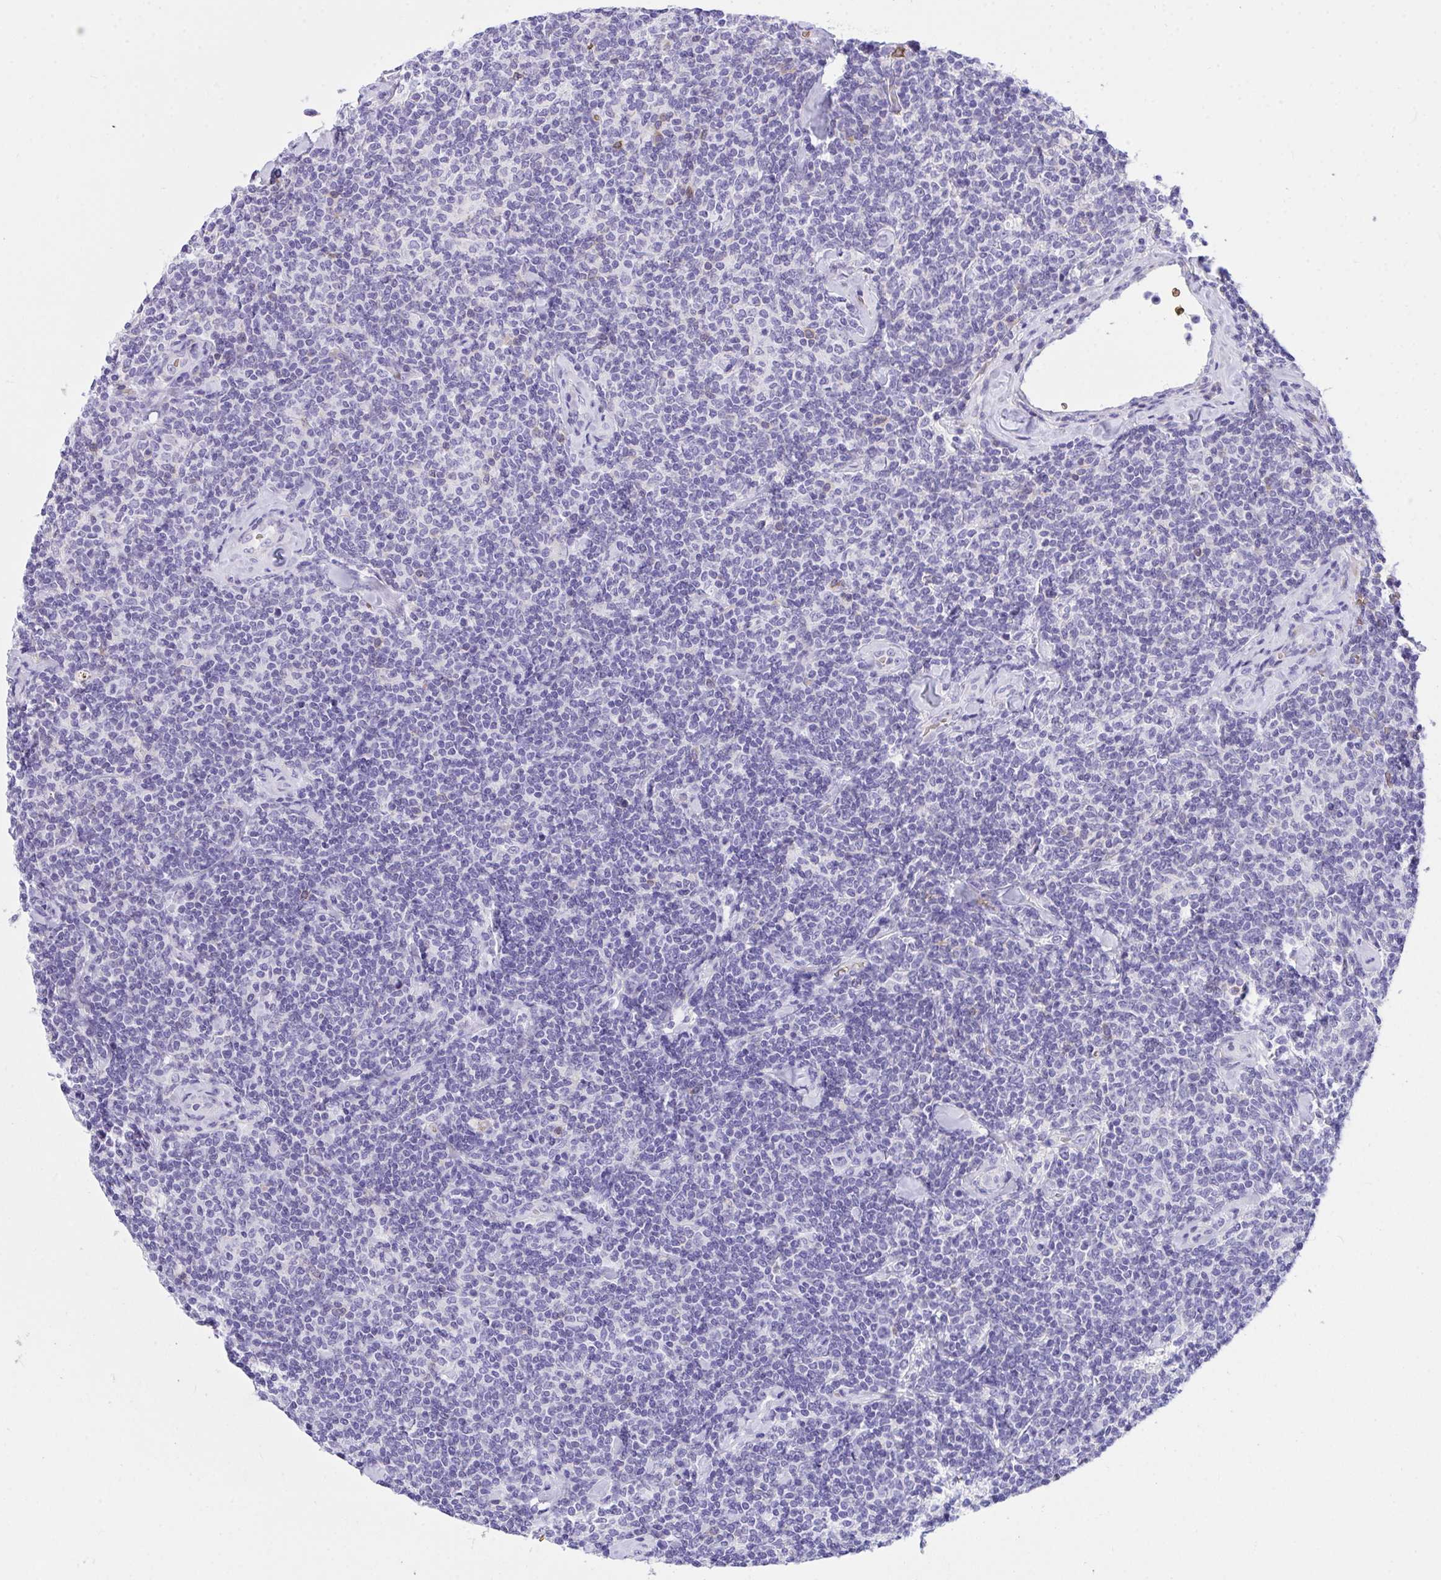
{"staining": {"intensity": "negative", "quantity": "none", "location": "none"}, "tissue": "lymphoma", "cell_type": "Tumor cells", "image_type": "cancer", "snomed": [{"axis": "morphology", "description": "Malignant lymphoma, non-Hodgkin's type, Low grade"}, {"axis": "topography", "description": "Lymph node"}], "caption": "Immunohistochemistry (IHC) histopathology image of malignant lymphoma, non-Hodgkin's type (low-grade) stained for a protein (brown), which displays no expression in tumor cells. (DAB IHC with hematoxylin counter stain).", "gene": "ANK1", "patient": {"sex": "female", "age": 56}}